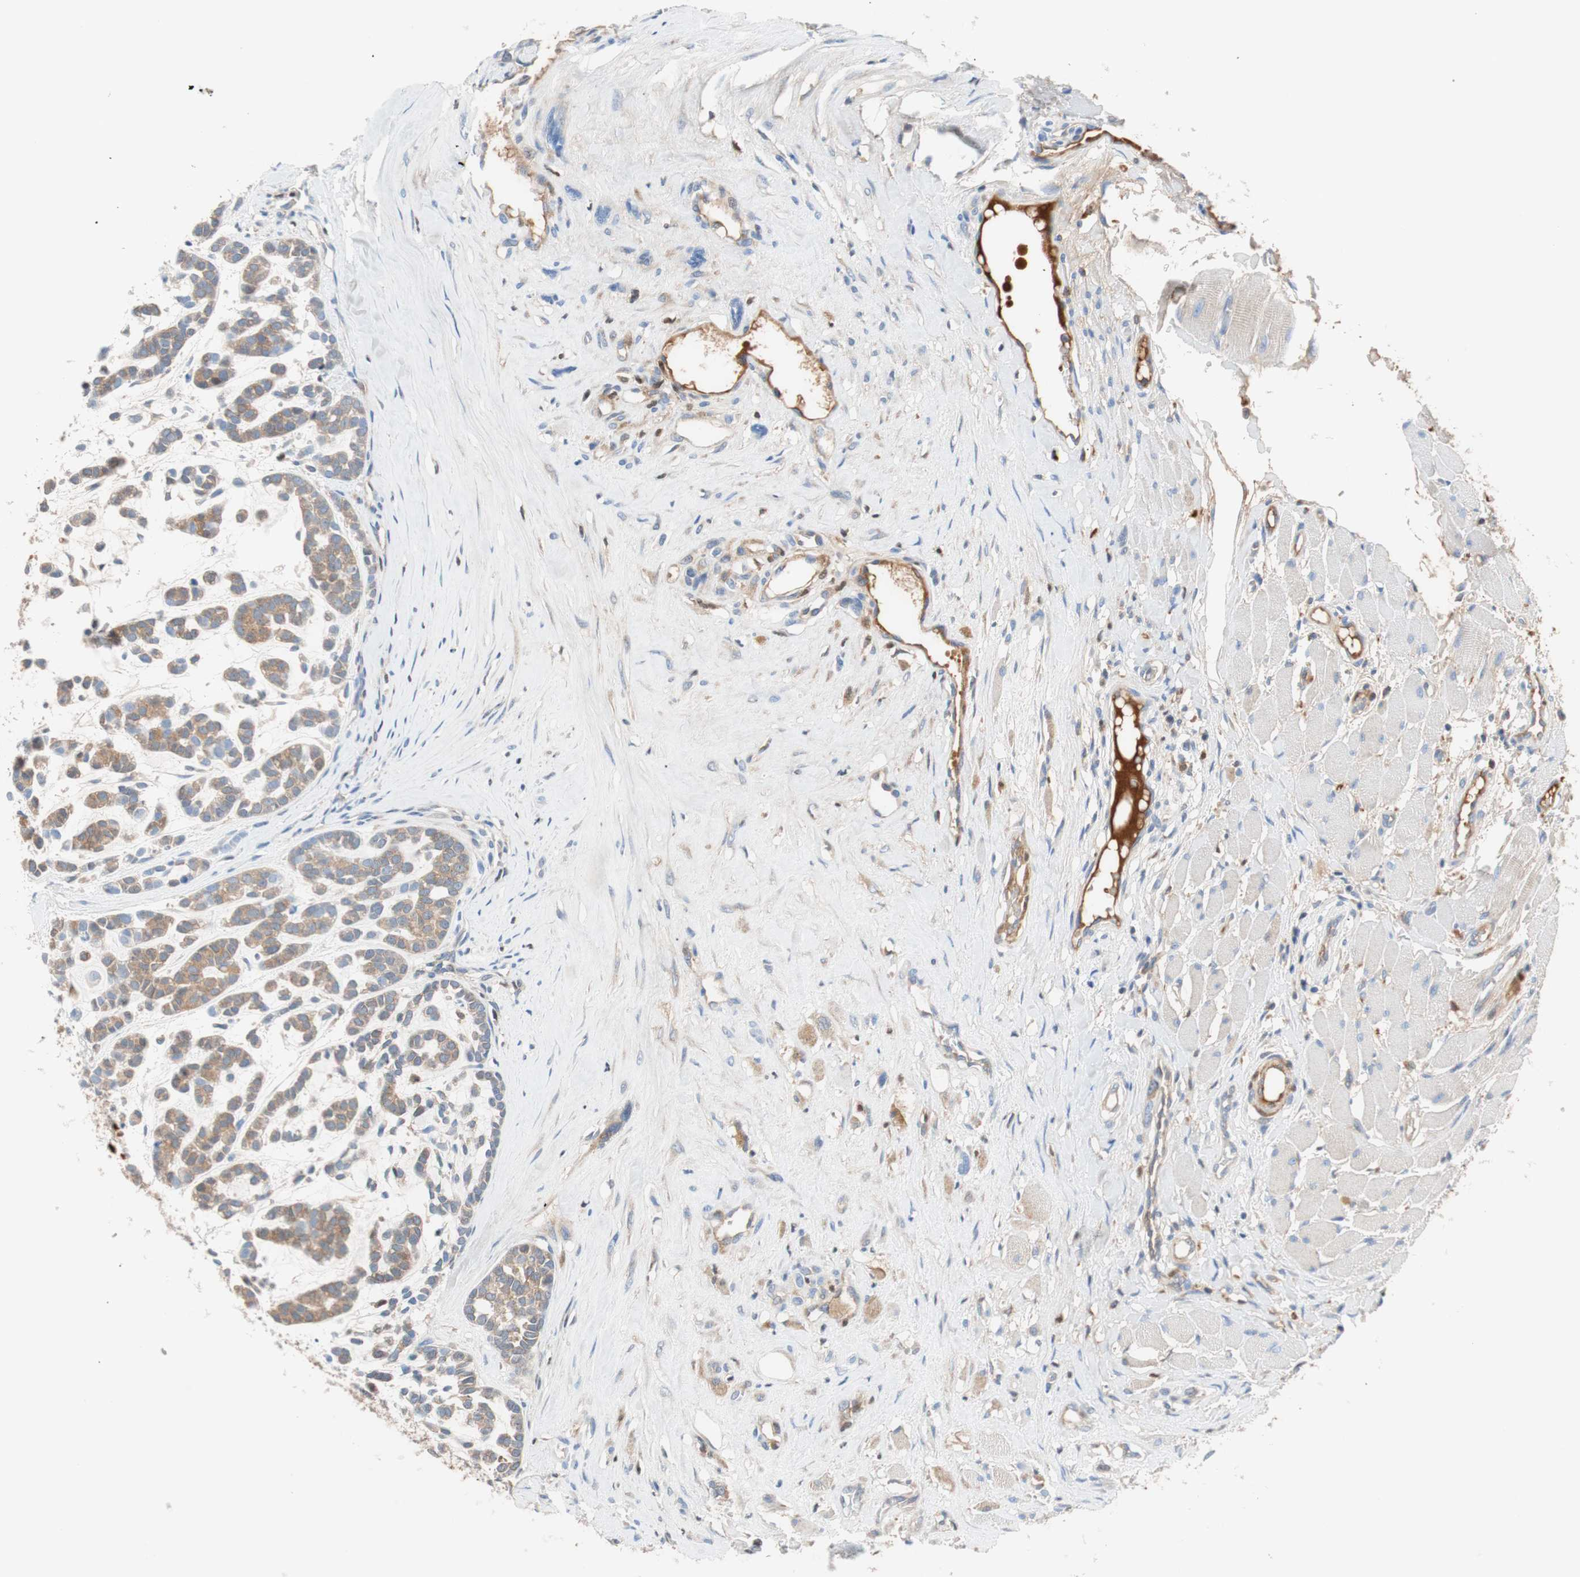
{"staining": {"intensity": "moderate", "quantity": ">75%", "location": "cytoplasmic/membranous"}, "tissue": "head and neck cancer", "cell_type": "Tumor cells", "image_type": "cancer", "snomed": [{"axis": "morphology", "description": "Adenocarcinoma, NOS"}, {"axis": "morphology", "description": "Adenoma, NOS"}, {"axis": "topography", "description": "Head-Neck"}], "caption": "Brown immunohistochemical staining in human head and neck adenocarcinoma displays moderate cytoplasmic/membranous positivity in about >75% of tumor cells. (IHC, brightfield microscopy, high magnification).", "gene": "RBP4", "patient": {"sex": "female", "age": 55}}